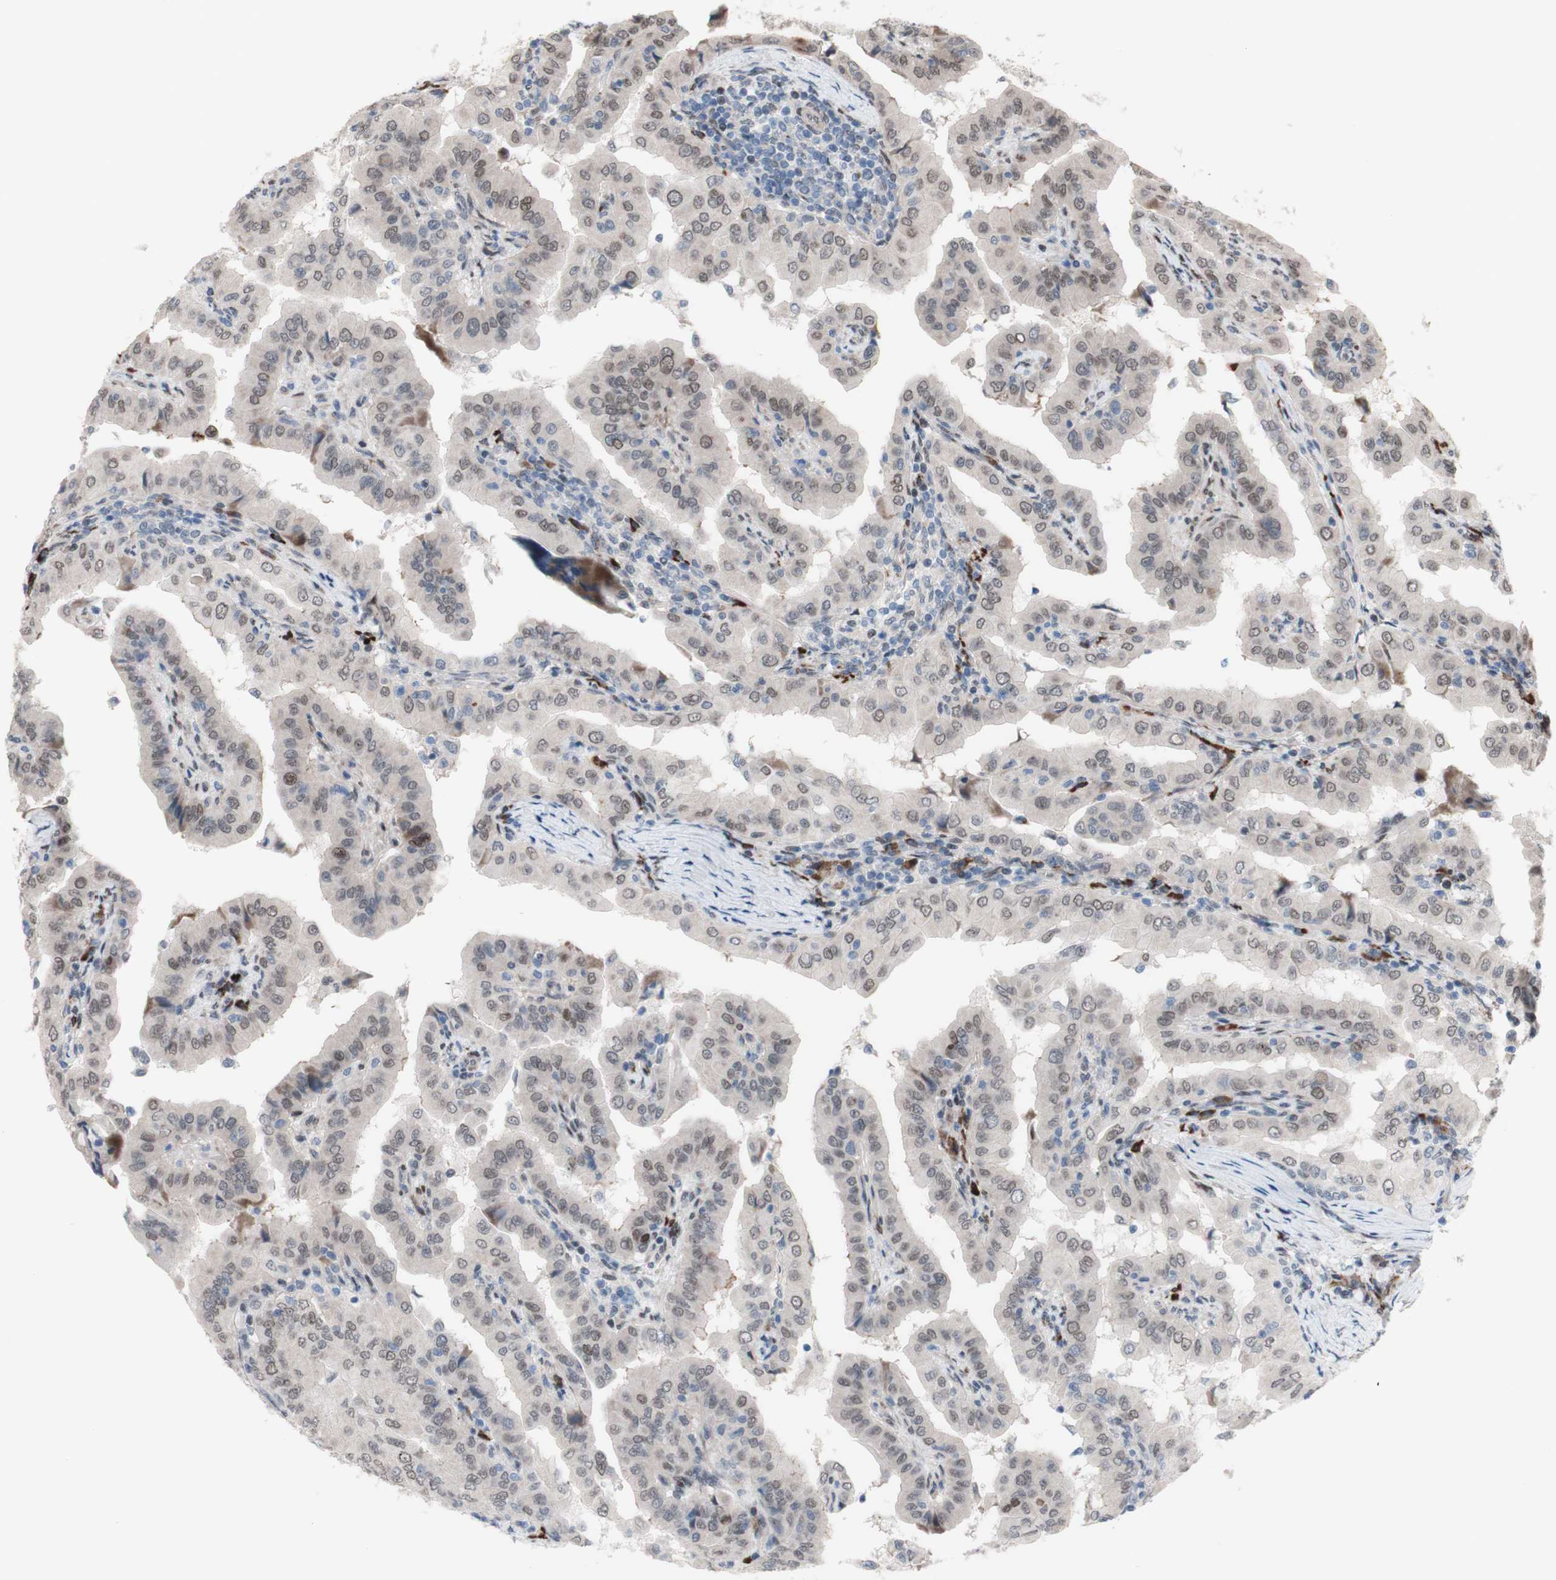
{"staining": {"intensity": "weak", "quantity": "<25%", "location": "nuclear"}, "tissue": "thyroid cancer", "cell_type": "Tumor cells", "image_type": "cancer", "snomed": [{"axis": "morphology", "description": "Papillary adenocarcinoma, NOS"}, {"axis": "topography", "description": "Thyroid gland"}], "caption": "DAB immunohistochemical staining of human thyroid papillary adenocarcinoma reveals no significant expression in tumor cells.", "gene": "PHTF2", "patient": {"sex": "male", "age": 33}}